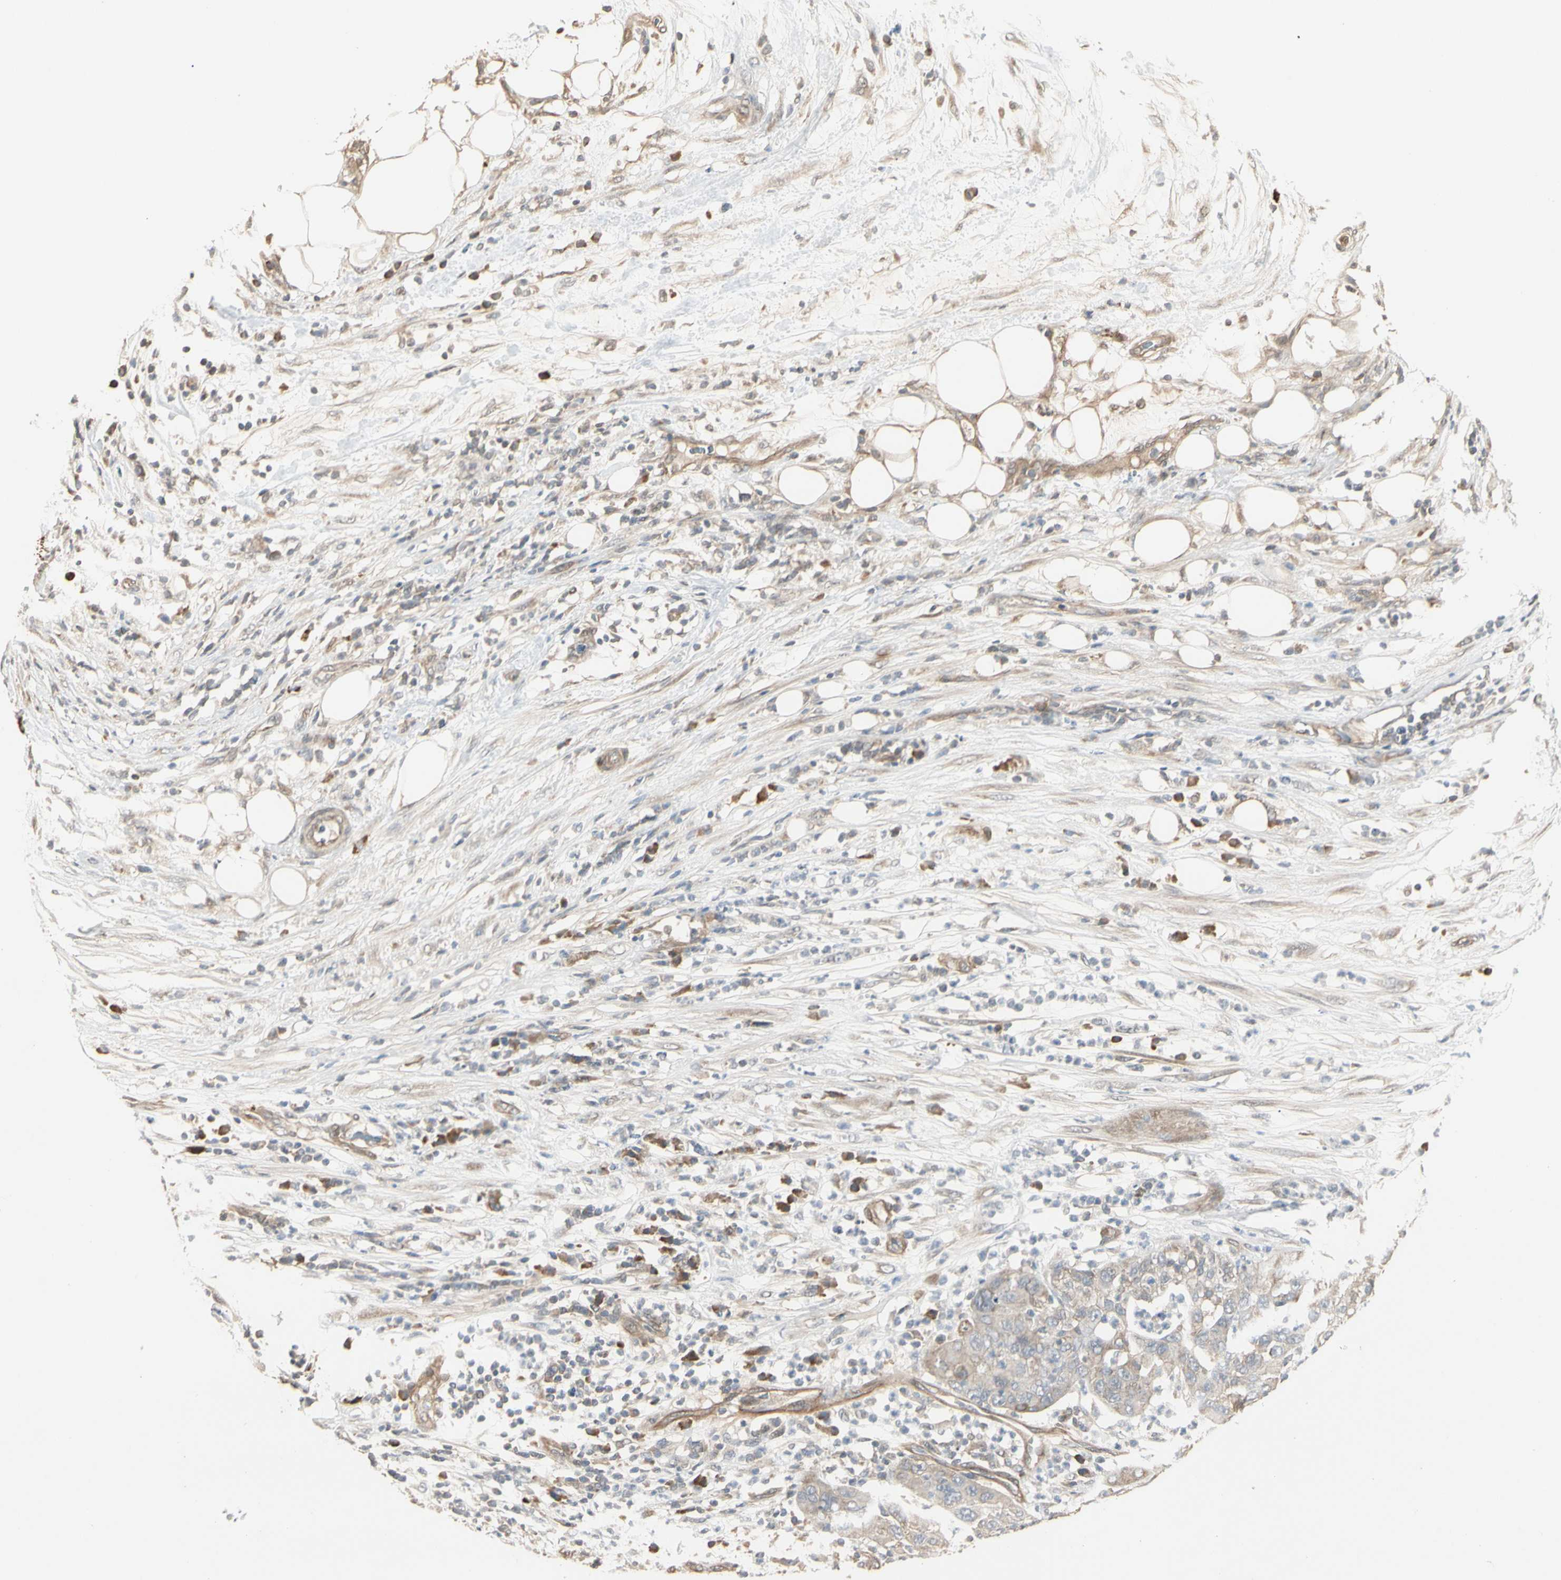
{"staining": {"intensity": "weak", "quantity": "25%-75%", "location": "cytoplasmic/membranous"}, "tissue": "pancreatic cancer", "cell_type": "Tumor cells", "image_type": "cancer", "snomed": [{"axis": "morphology", "description": "Adenocarcinoma, NOS"}, {"axis": "topography", "description": "Pancreas"}], "caption": "Adenocarcinoma (pancreatic) was stained to show a protein in brown. There is low levels of weak cytoplasmic/membranous expression in approximately 25%-75% of tumor cells.", "gene": "ATG4C", "patient": {"sex": "female", "age": 78}}